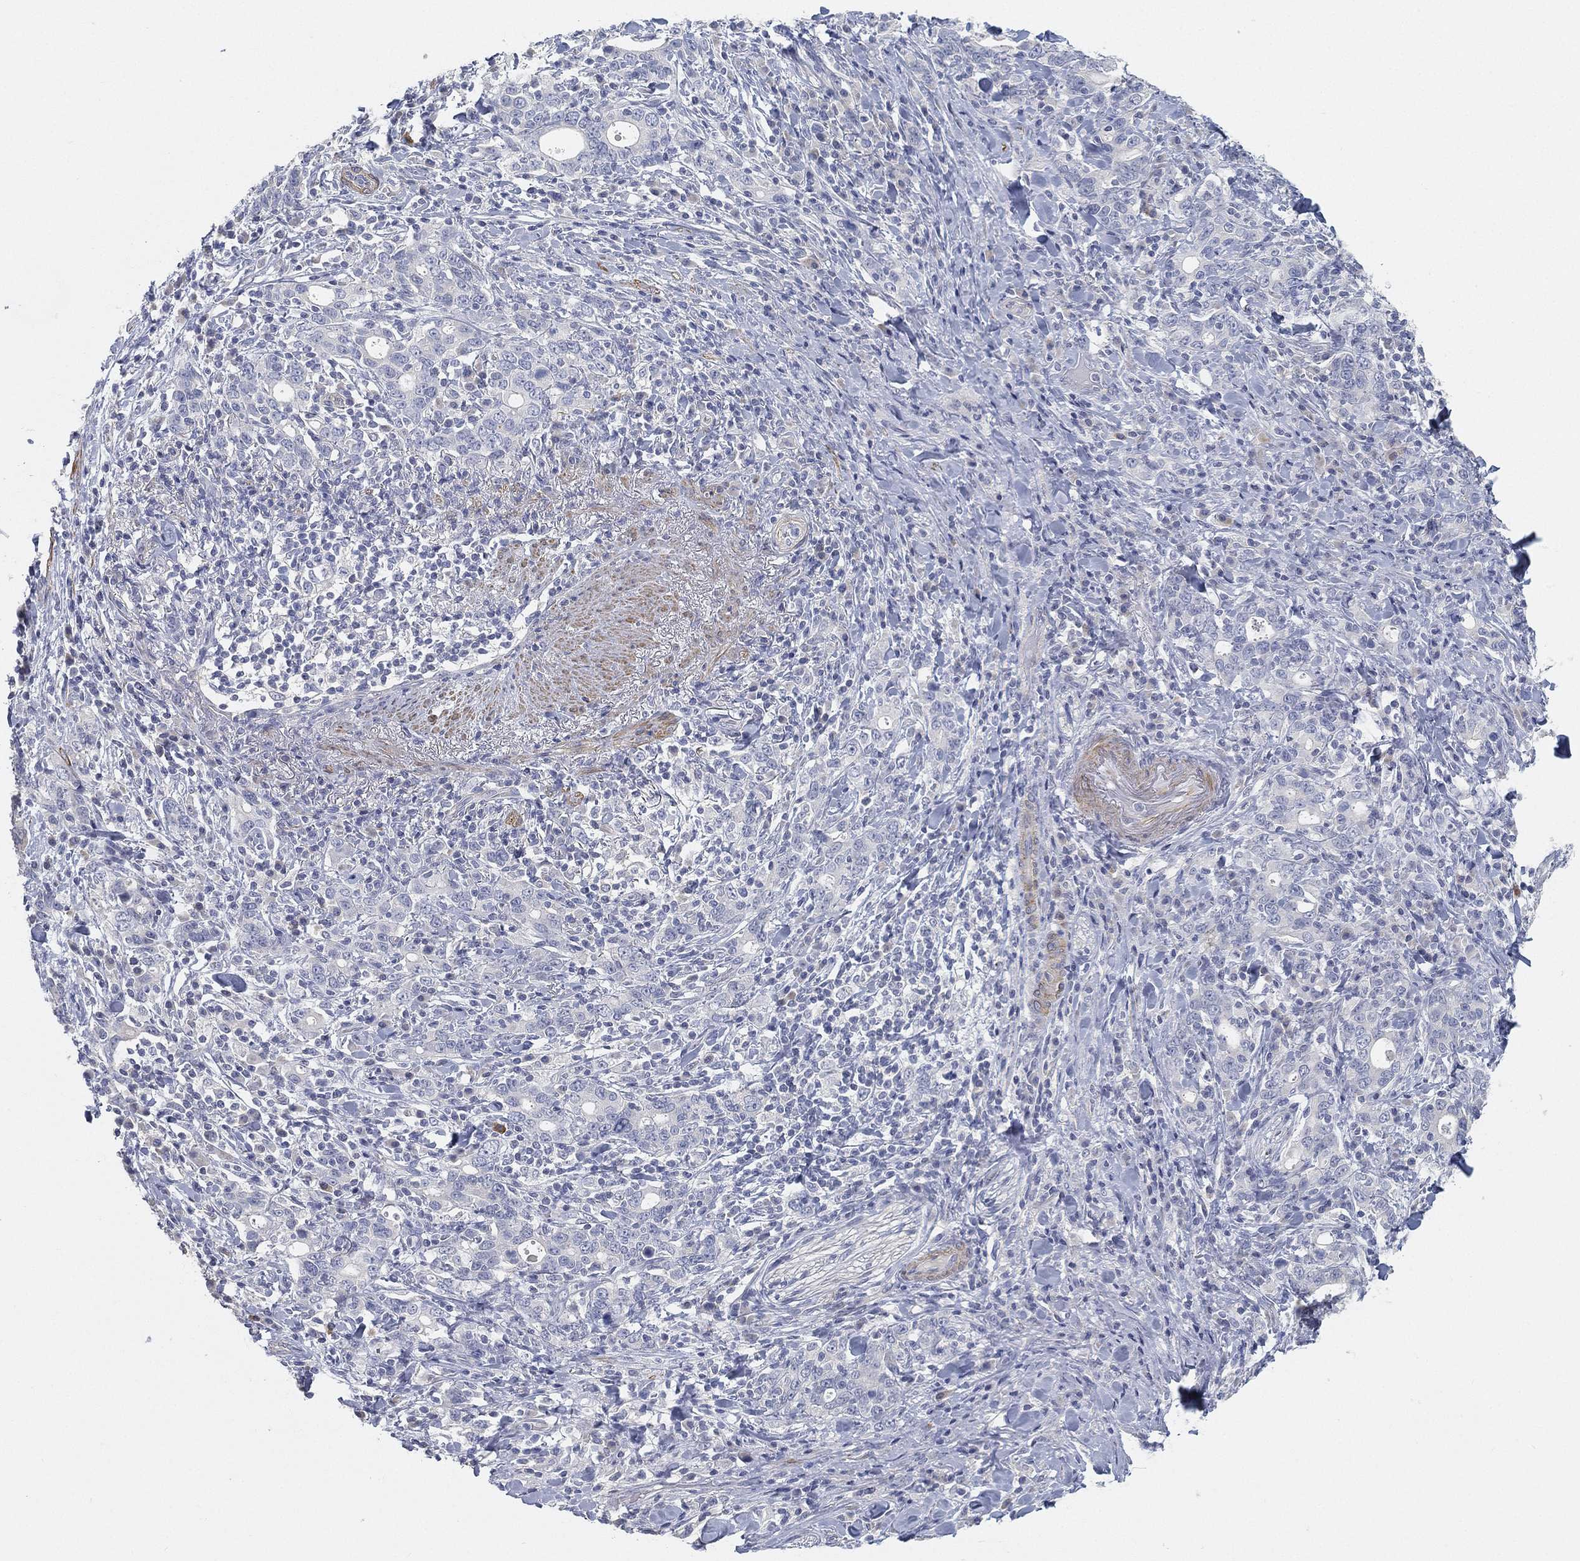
{"staining": {"intensity": "negative", "quantity": "none", "location": "none"}, "tissue": "stomach cancer", "cell_type": "Tumor cells", "image_type": "cancer", "snomed": [{"axis": "morphology", "description": "Adenocarcinoma, NOS"}, {"axis": "topography", "description": "Stomach"}], "caption": "This photomicrograph is of stomach cancer stained with IHC to label a protein in brown with the nuclei are counter-stained blue. There is no expression in tumor cells.", "gene": "GPR61", "patient": {"sex": "male", "age": 79}}